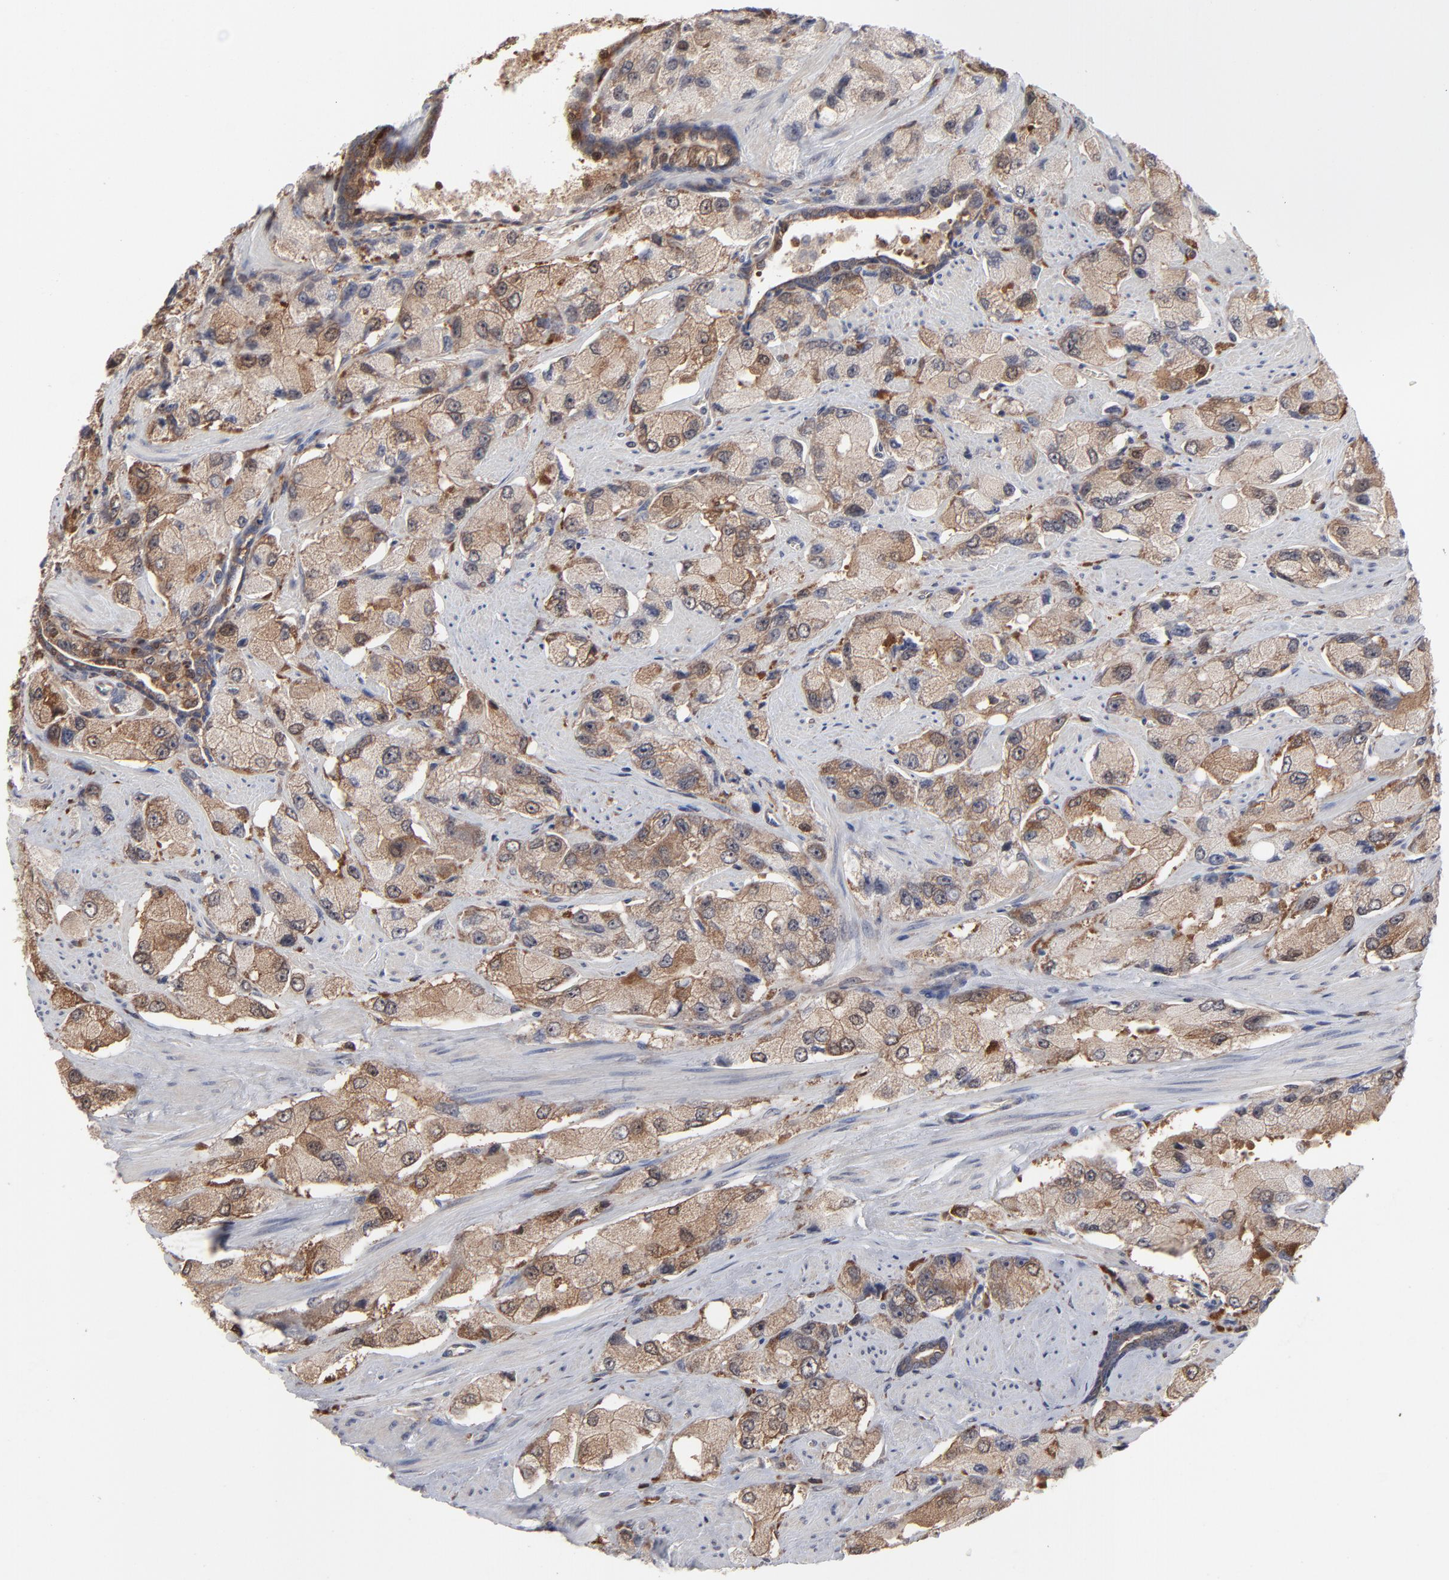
{"staining": {"intensity": "moderate", "quantity": ">75%", "location": "cytoplasmic/membranous"}, "tissue": "prostate cancer", "cell_type": "Tumor cells", "image_type": "cancer", "snomed": [{"axis": "morphology", "description": "Adenocarcinoma, High grade"}, {"axis": "topography", "description": "Prostate"}], "caption": "Immunohistochemical staining of high-grade adenocarcinoma (prostate) demonstrates medium levels of moderate cytoplasmic/membranous protein positivity in about >75% of tumor cells. Nuclei are stained in blue.", "gene": "MAP2K1", "patient": {"sex": "male", "age": 58}}